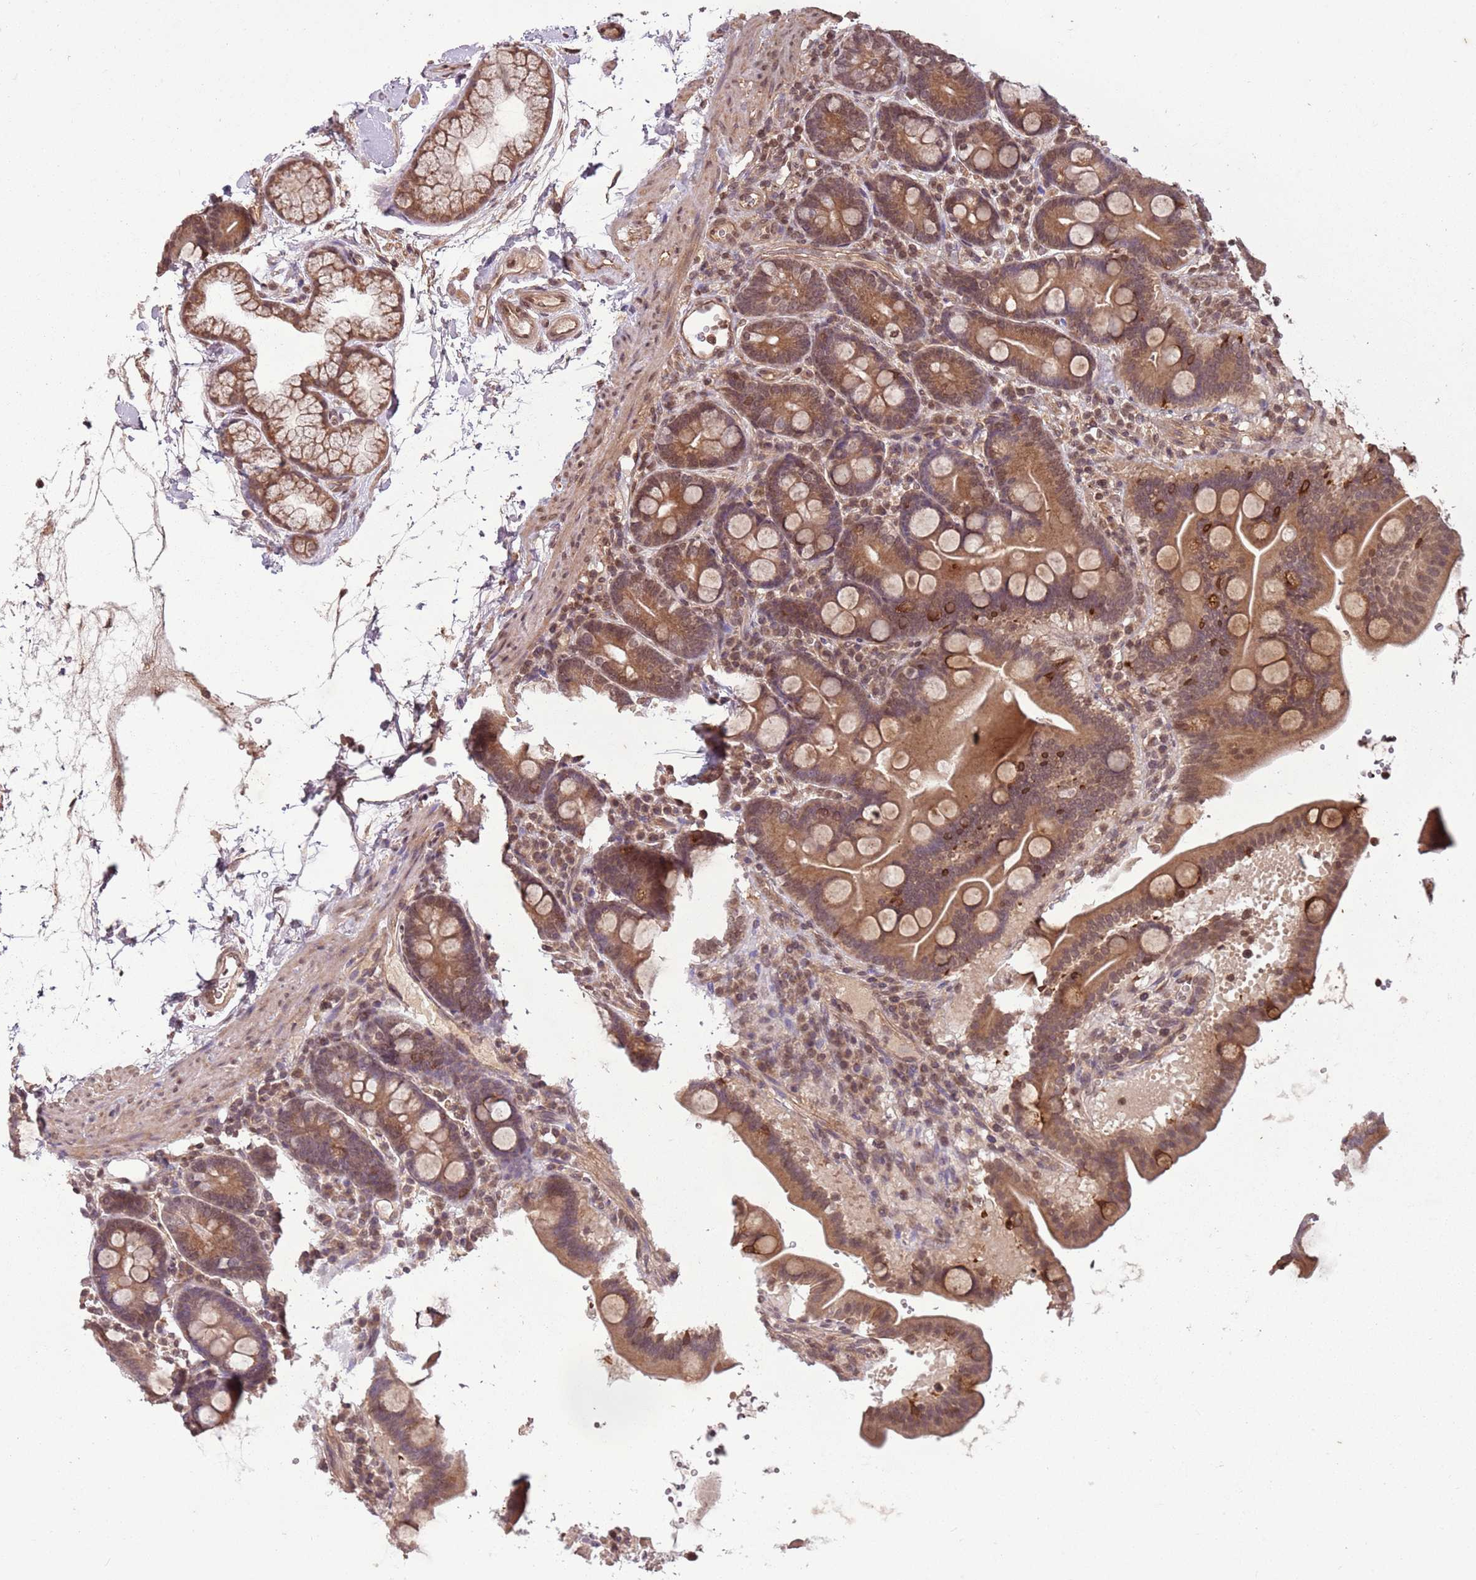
{"staining": {"intensity": "moderate", "quantity": ">75%", "location": "cytoplasmic/membranous"}, "tissue": "duodenum", "cell_type": "Glandular cells", "image_type": "normal", "snomed": [{"axis": "morphology", "description": "Normal tissue, NOS"}, {"axis": "topography", "description": "Duodenum"}], "caption": "Duodenum was stained to show a protein in brown. There is medium levels of moderate cytoplasmic/membranous positivity in about >75% of glandular cells. (DAB (3,3'-diaminobenzidine) IHC, brown staining for protein, blue staining for nuclei).", "gene": "CAPN9", "patient": {"sex": "male", "age": 54}}